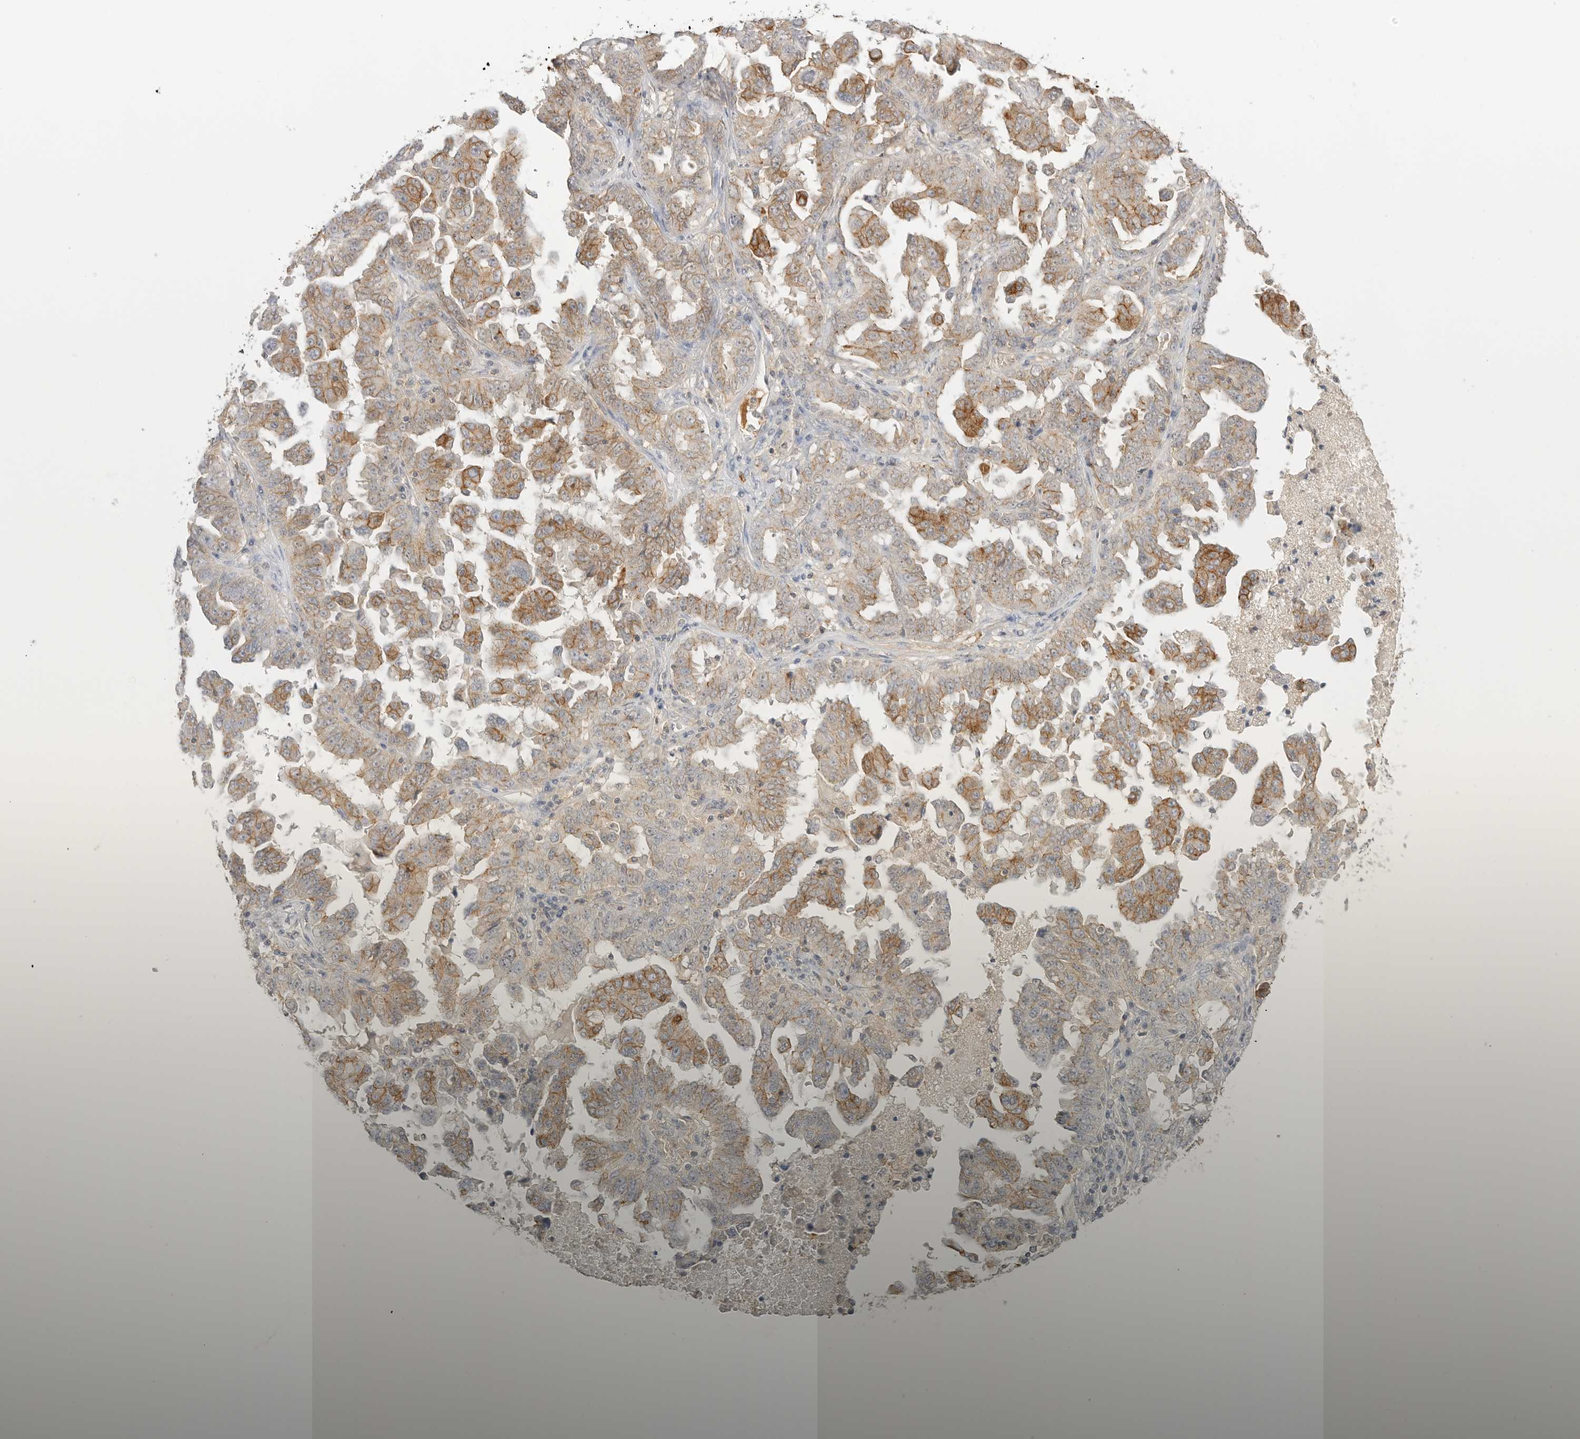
{"staining": {"intensity": "moderate", "quantity": ">75%", "location": "cytoplasmic/membranous"}, "tissue": "ovarian cancer", "cell_type": "Tumor cells", "image_type": "cancer", "snomed": [{"axis": "morphology", "description": "Carcinoma, endometroid"}, {"axis": "topography", "description": "Ovary"}], "caption": "Approximately >75% of tumor cells in ovarian cancer (endometroid carcinoma) display moderate cytoplasmic/membranous protein staining as visualized by brown immunohistochemical staining.", "gene": "EPHA1", "patient": {"sex": "female", "age": 62}}